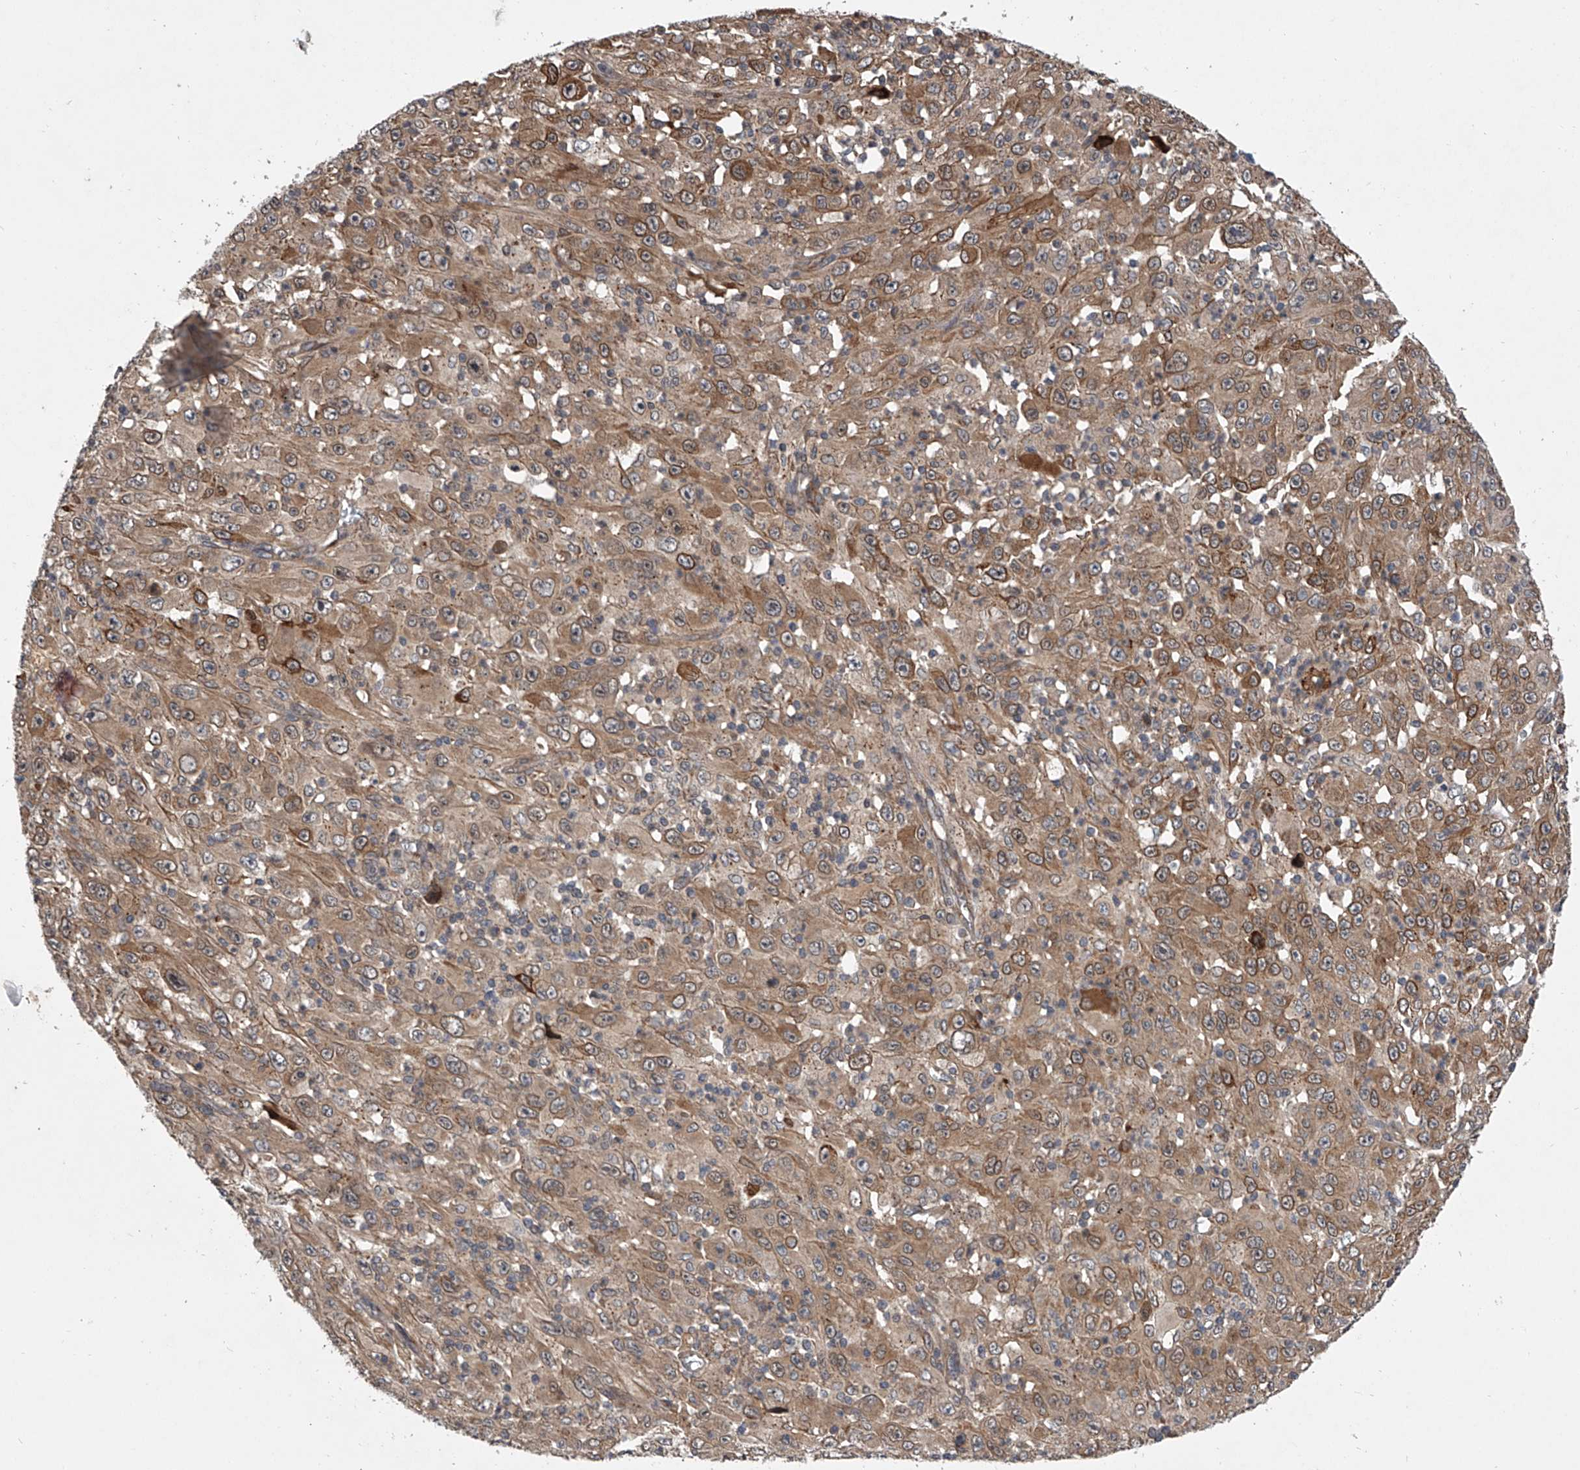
{"staining": {"intensity": "moderate", "quantity": ">75%", "location": "cytoplasmic/membranous"}, "tissue": "melanoma", "cell_type": "Tumor cells", "image_type": "cancer", "snomed": [{"axis": "morphology", "description": "Malignant melanoma, Metastatic site"}, {"axis": "topography", "description": "Skin"}], "caption": "Protein staining by immunohistochemistry shows moderate cytoplasmic/membranous expression in about >75% of tumor cells in melanoma. (DAB (3,3'-diaminobenzidine) IHC with brightfield microscopy, high magnification).", "gene": "GEMIN8", "patient": {"sex": "female", "age": 56}}